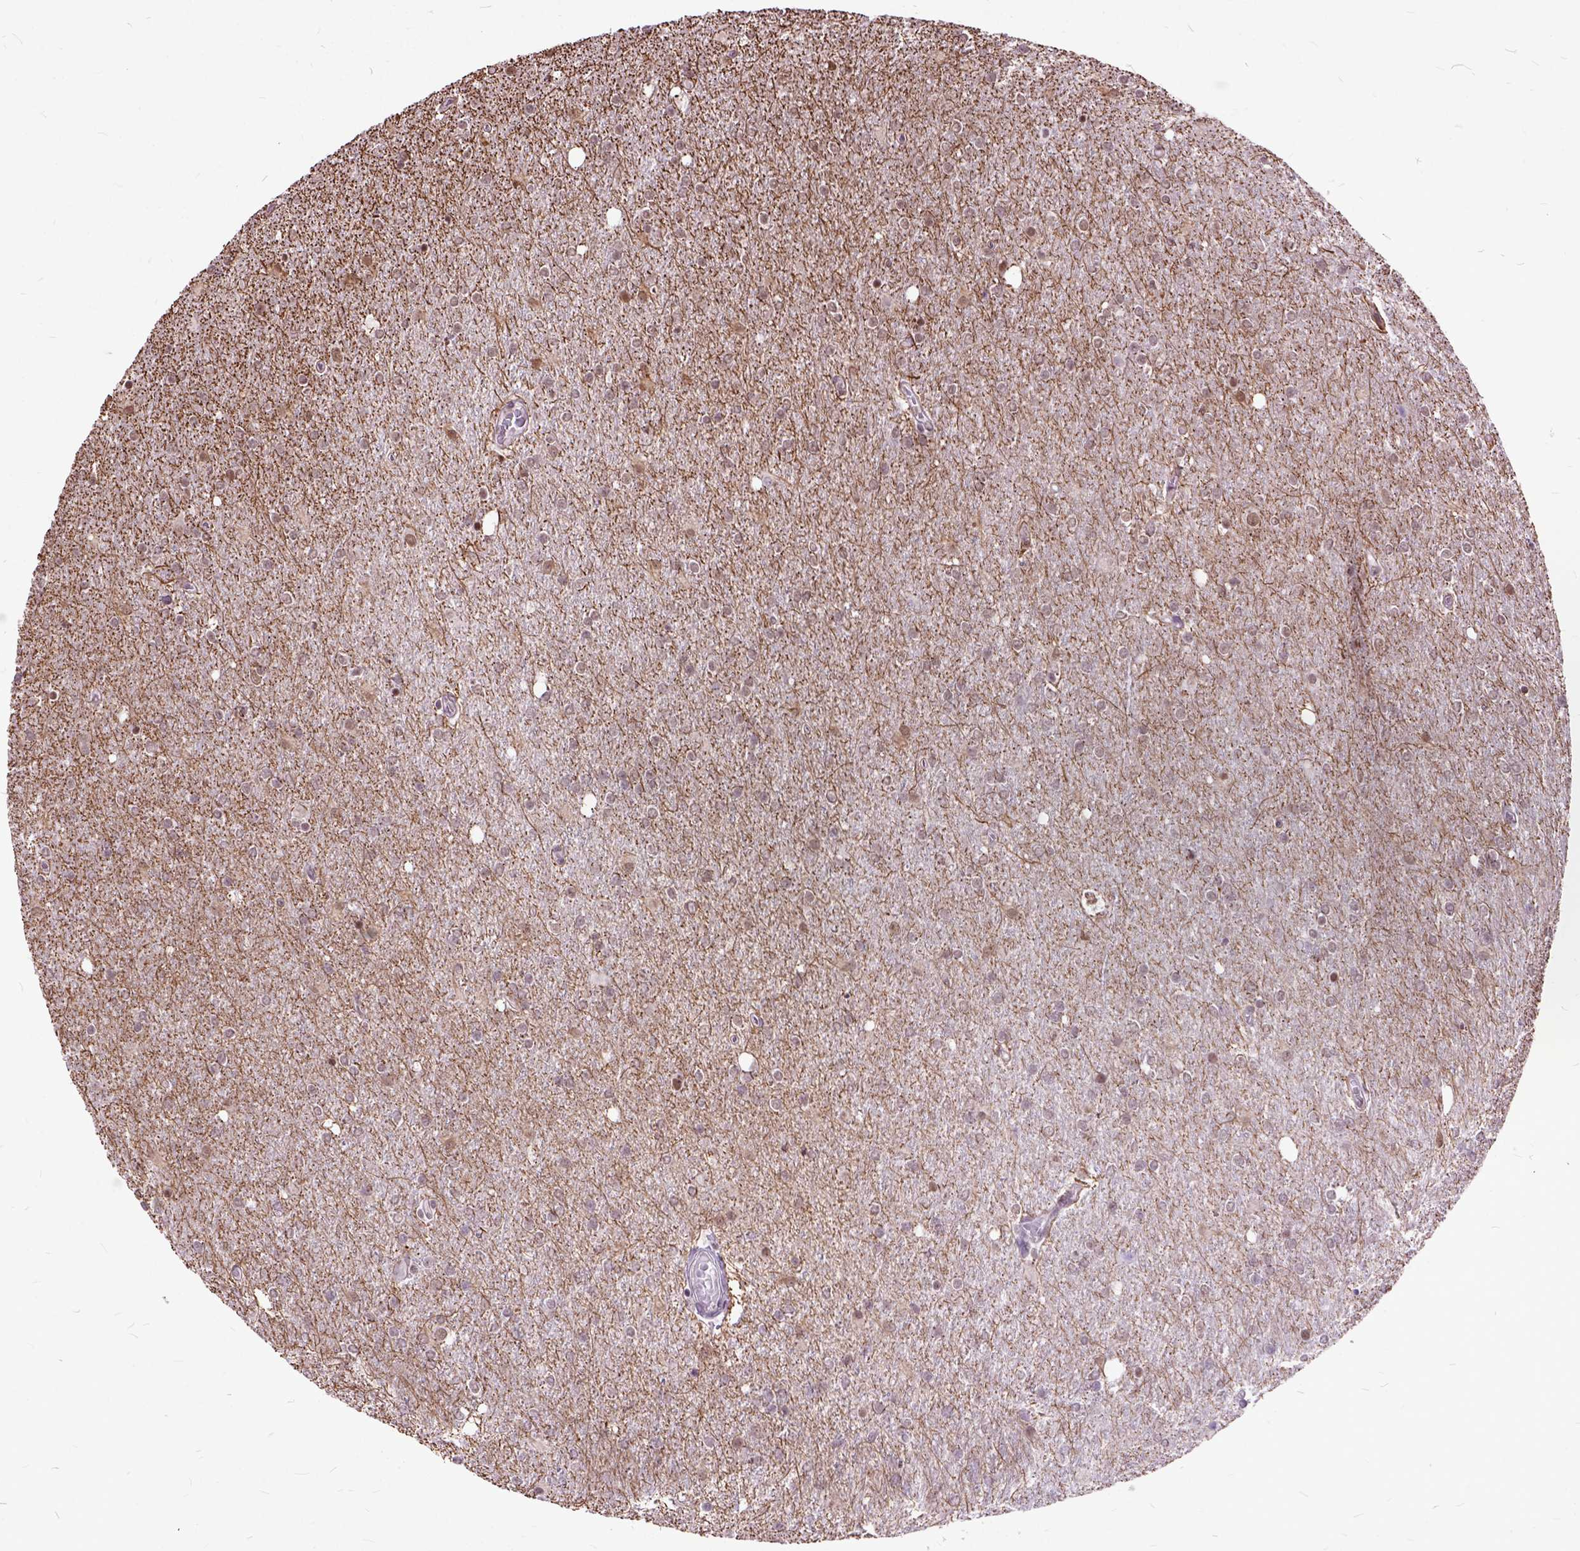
{"staining": {"intensity": "negative", "quantity": "none", "location": "none"}, "tissue": "glioma", "cell_type": "Tumor cells", "image_type": "cancer", "snomed": [{"axis": "morphology", "description": "Glioma, malignant, High grade"}, {"axis": "topography", "description": "Cerebral cortex"}], "caption": "High power microscopy photomicrograph of an immunohistochemistry (IHC) histopathology image of high-grade glioma (malignant), revealing no significant positivity in tumor cells.", "gene": "ORC5", "patient": {"sex": "male", "age": 70}}